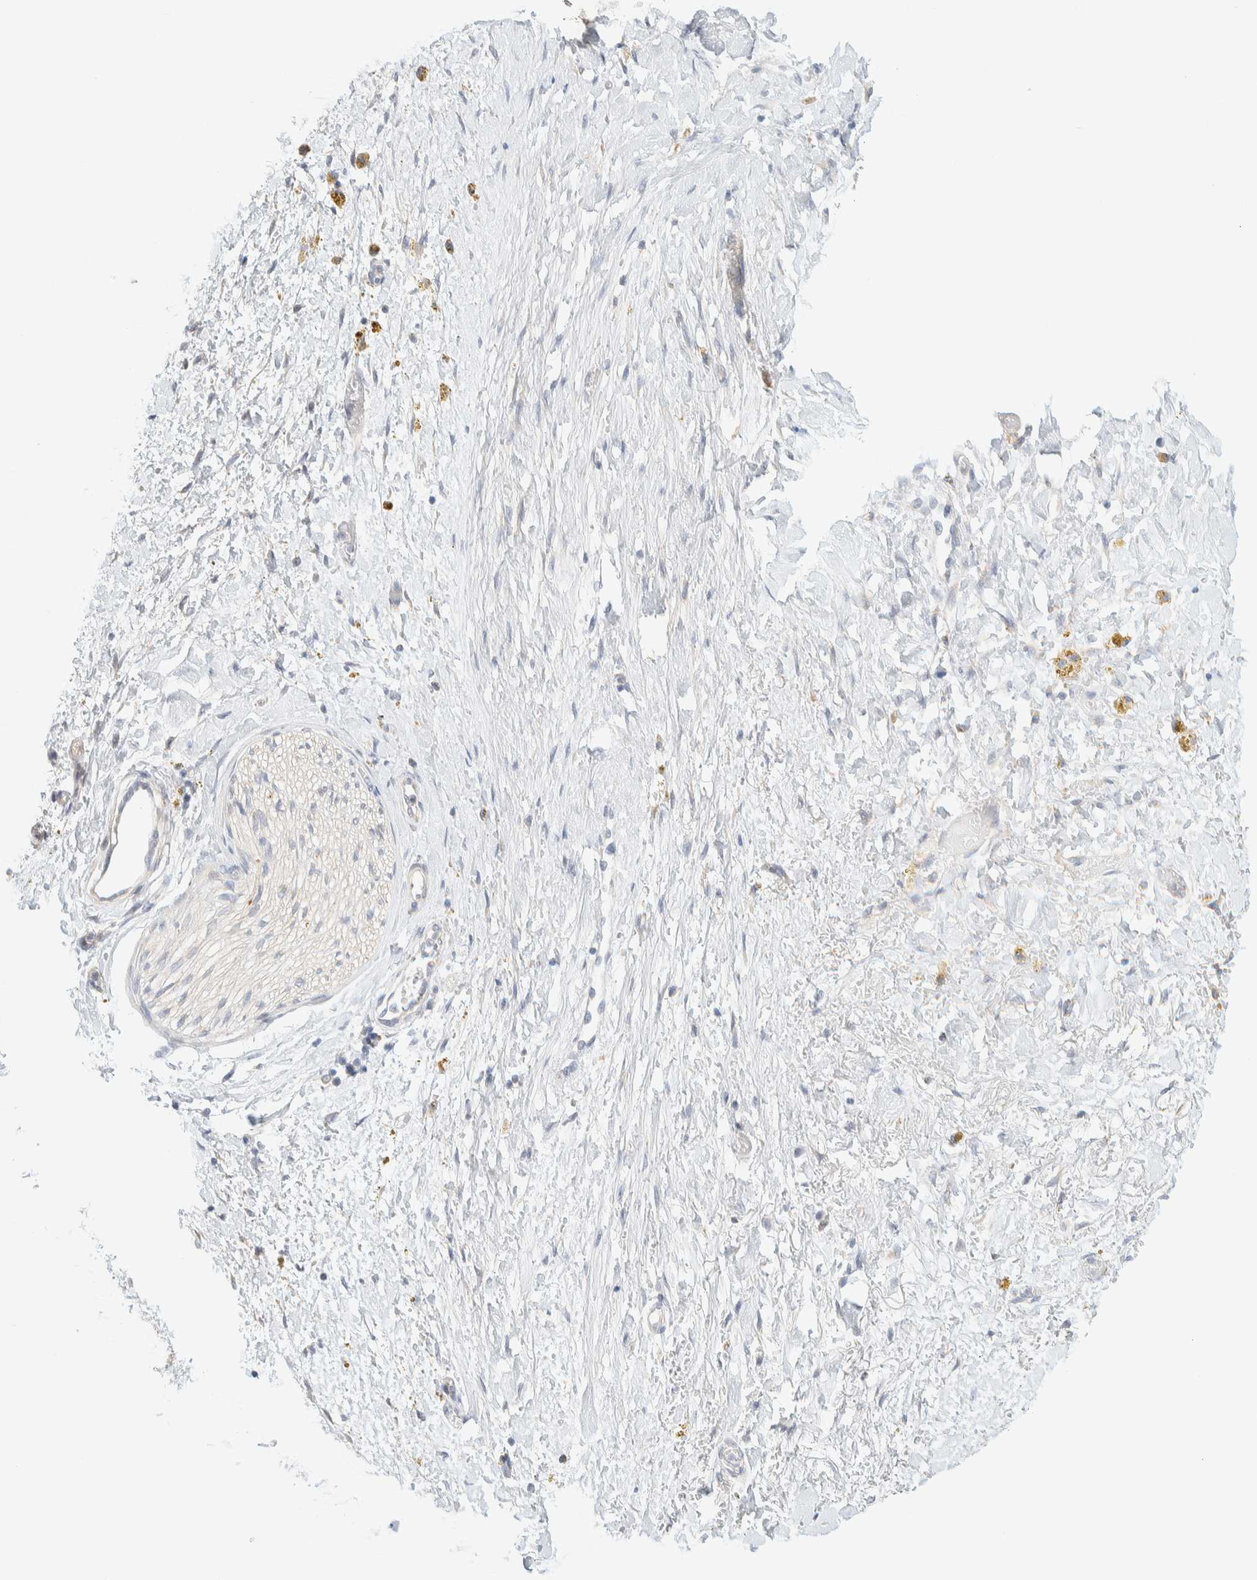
{"staining": {"intensity": "negative", "quantity": "none", "location": "none"}, "tissue": "adipose tissue", "cell_type": "Adipocytes", "image_type": "normal", "snomed": [{"axis": "morphology", "description": "Normal tissue, NOS"}, {"axis": "topography", "description": "Kidney"}, {"axis": "topography", "description": "Peripheral nerve tissue"}], "caption": "Immunohistochemistry (IHC) histopathology image of unremarkable adipose tissue stained for a protein (brown), which demonstrates no expression in adipocytes. (Immunohistochemistry, brightfield microscopy, high magnification).", "gene": "NT5C", "patient": {"sex": "male", "age": 7}}